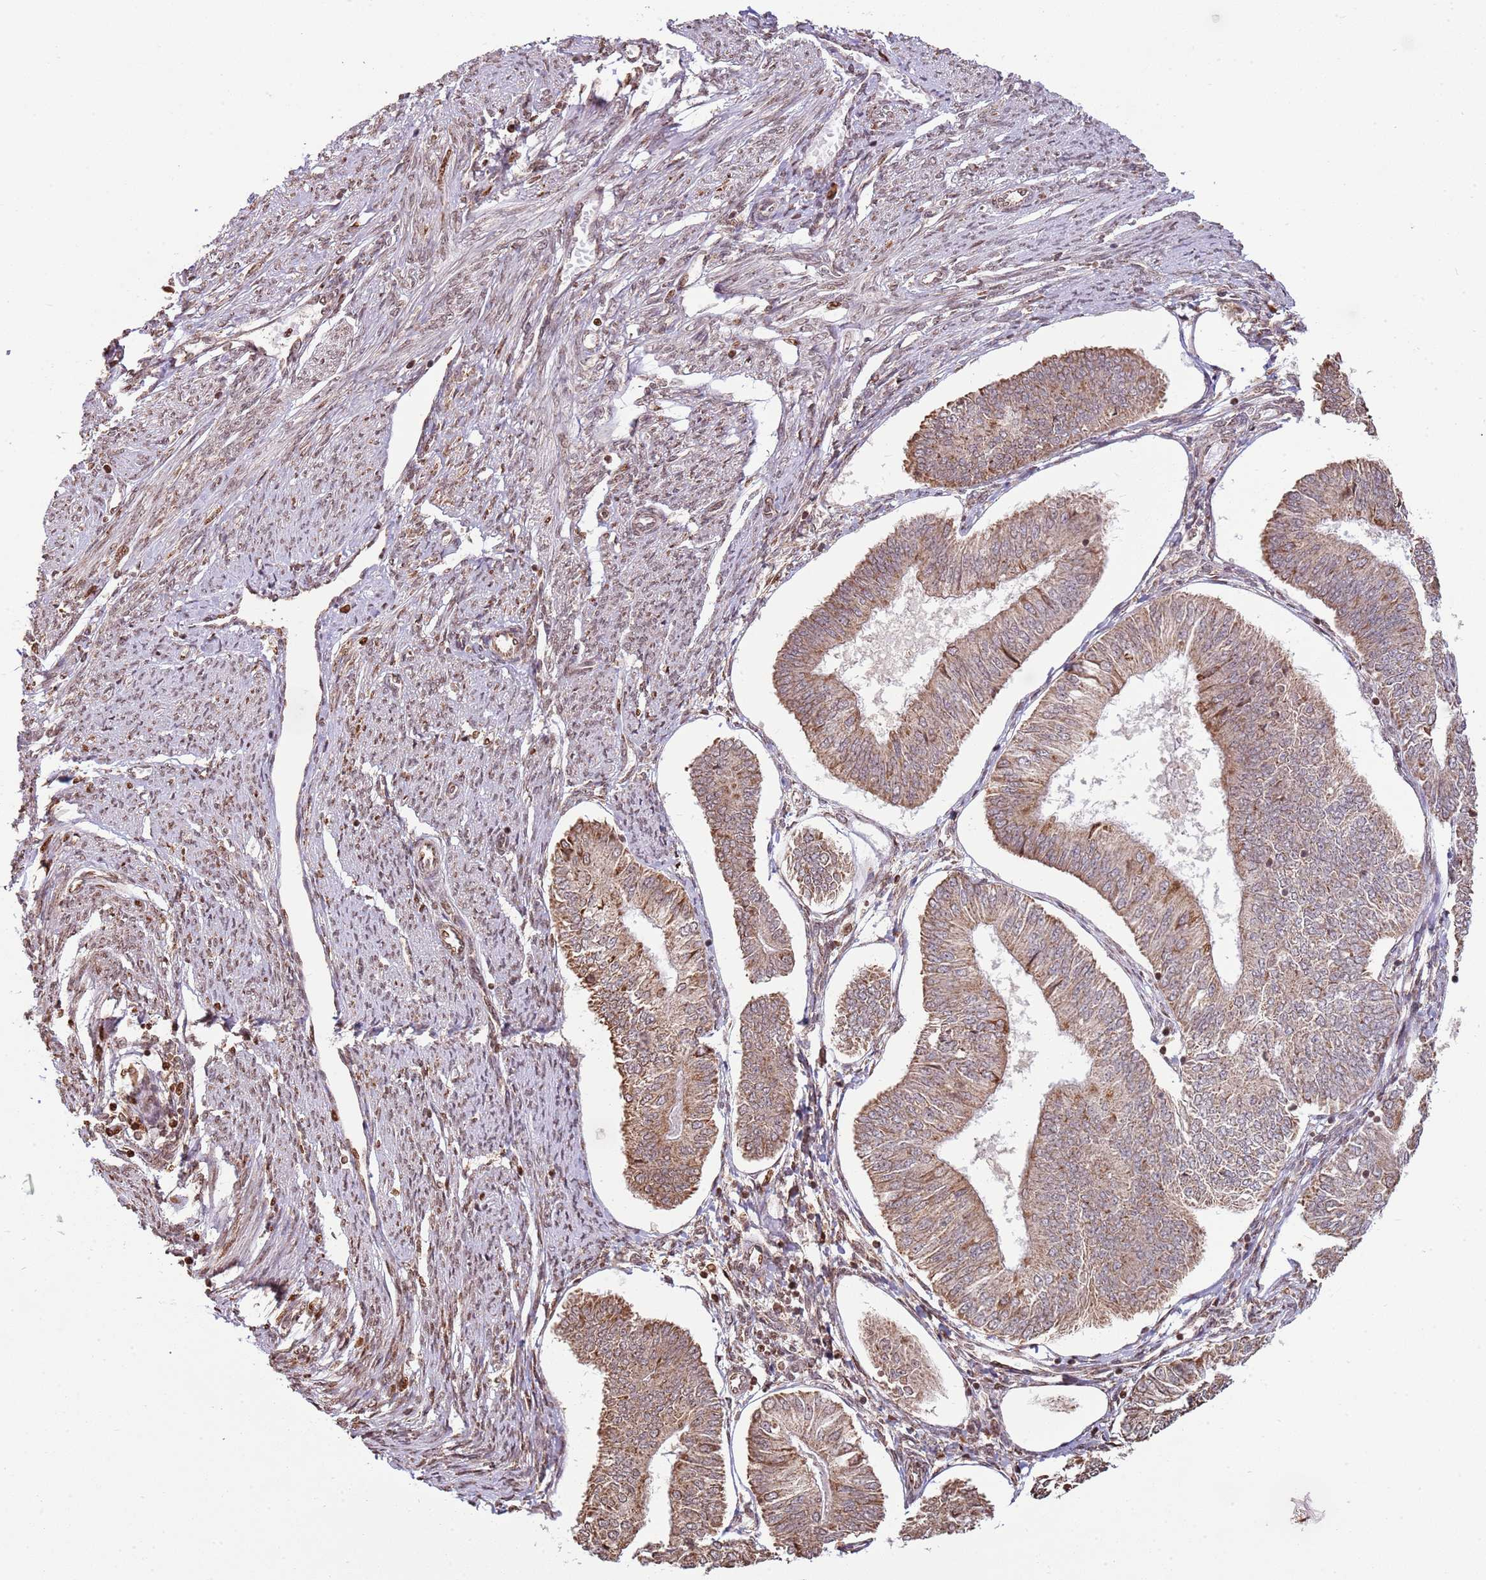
{"staining": {"intensity": "moderate", "quantity": ">75%", "location": "cytoplasmic/membranous"}, "tissue": "endometrial cancer", "cell_type": "Tumor cells", "image_type": "cancer", "snomed": [{"axis": "morphology", "description": "Adenocarcinoma, NOS"}, {"axis": "topography", "description": "Endometrium"}], "caption": "This is a micrograph of immunohistochemistry (IHC) staining of endometrial cancer, which shows moderate staining in the cytoplasmic/membranous of tumor cells.", "gene": "SCAF1", "patient": {"sex": "female", "age": 58}}